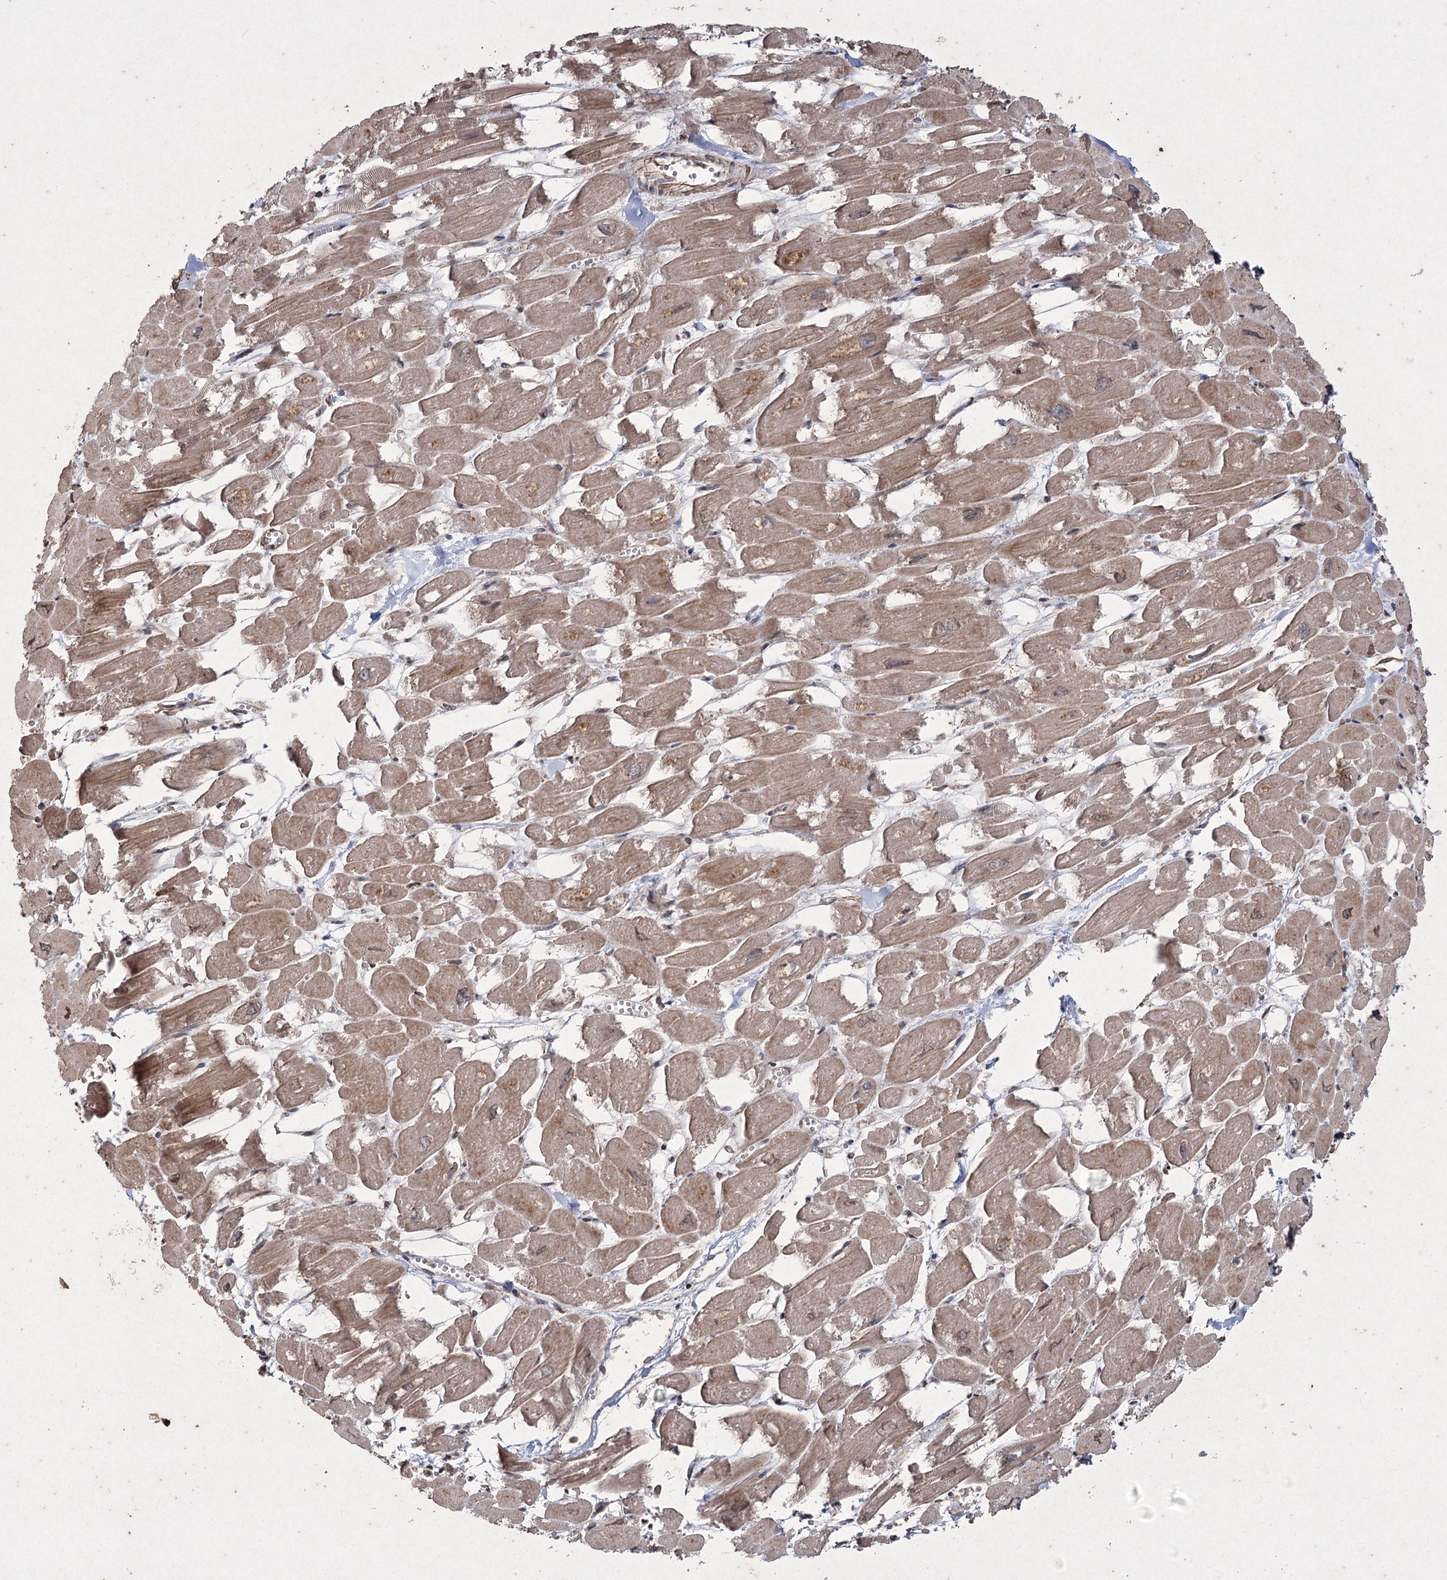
{"staining": {"intensity": "weak", "quantity": ">75%", "location": "cytoplasmic/membranous"}, "tissue": "heart muscle", "cell_type": "Cardiomyocytes", "image_type": "normal", "snomed": [{"axis": "morphology", "description": "Normal tissue, NOS"}, {"axis": "topography", "description": "Heart"}], "caption": "Protein staining by immunohistochemistry (IHC) demonstrates weak cytoplasmic/membranous positivity in about >75% of cardiomyocytes in benign heart muscle. The staining was performed using DAB (3,3'-diaminobenzidine), with brown indicating positive protein expression. Nuclei are stained blue with hematoxylin.", "gene": "PRC1", "patient": {"sex": "male", "age": 54}}